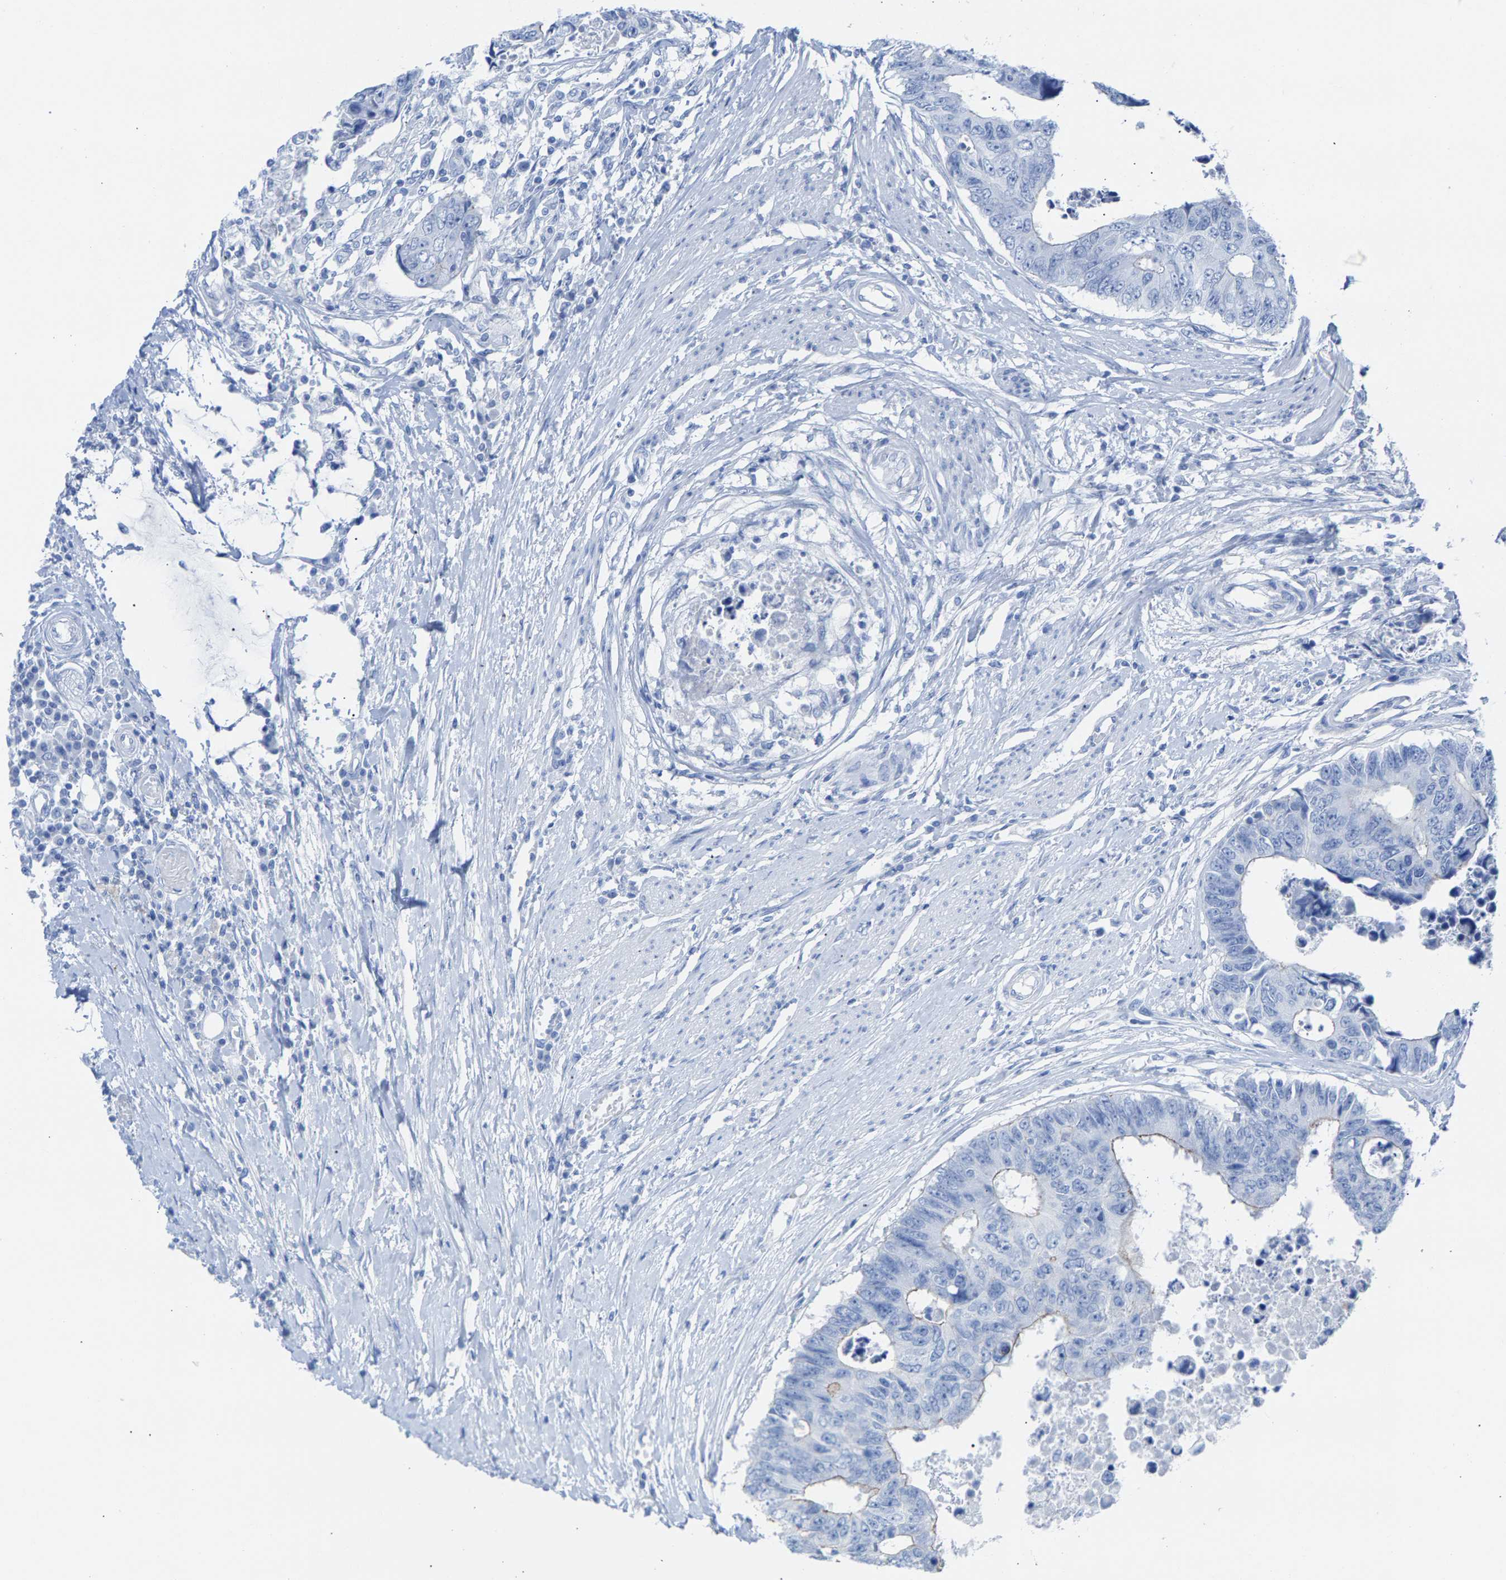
{"staining": {"intensity": "negative", "quantity": "none", "location": "none"}, "tissue": "colorectal cancer", "cell_type": "Tumor cells", "image_type": "cancer", "snomed": [{"axis": "morphology", "description": "Adenocarcinoma, NOS"}, {"axis": "topography", "description": "Rectum"}], "caption": "Tumor cells are negative for protein expression in human colorectal adenocarcinoma.", "gene": "CPA1", "patient": {"sex": "male", "age": 84}}